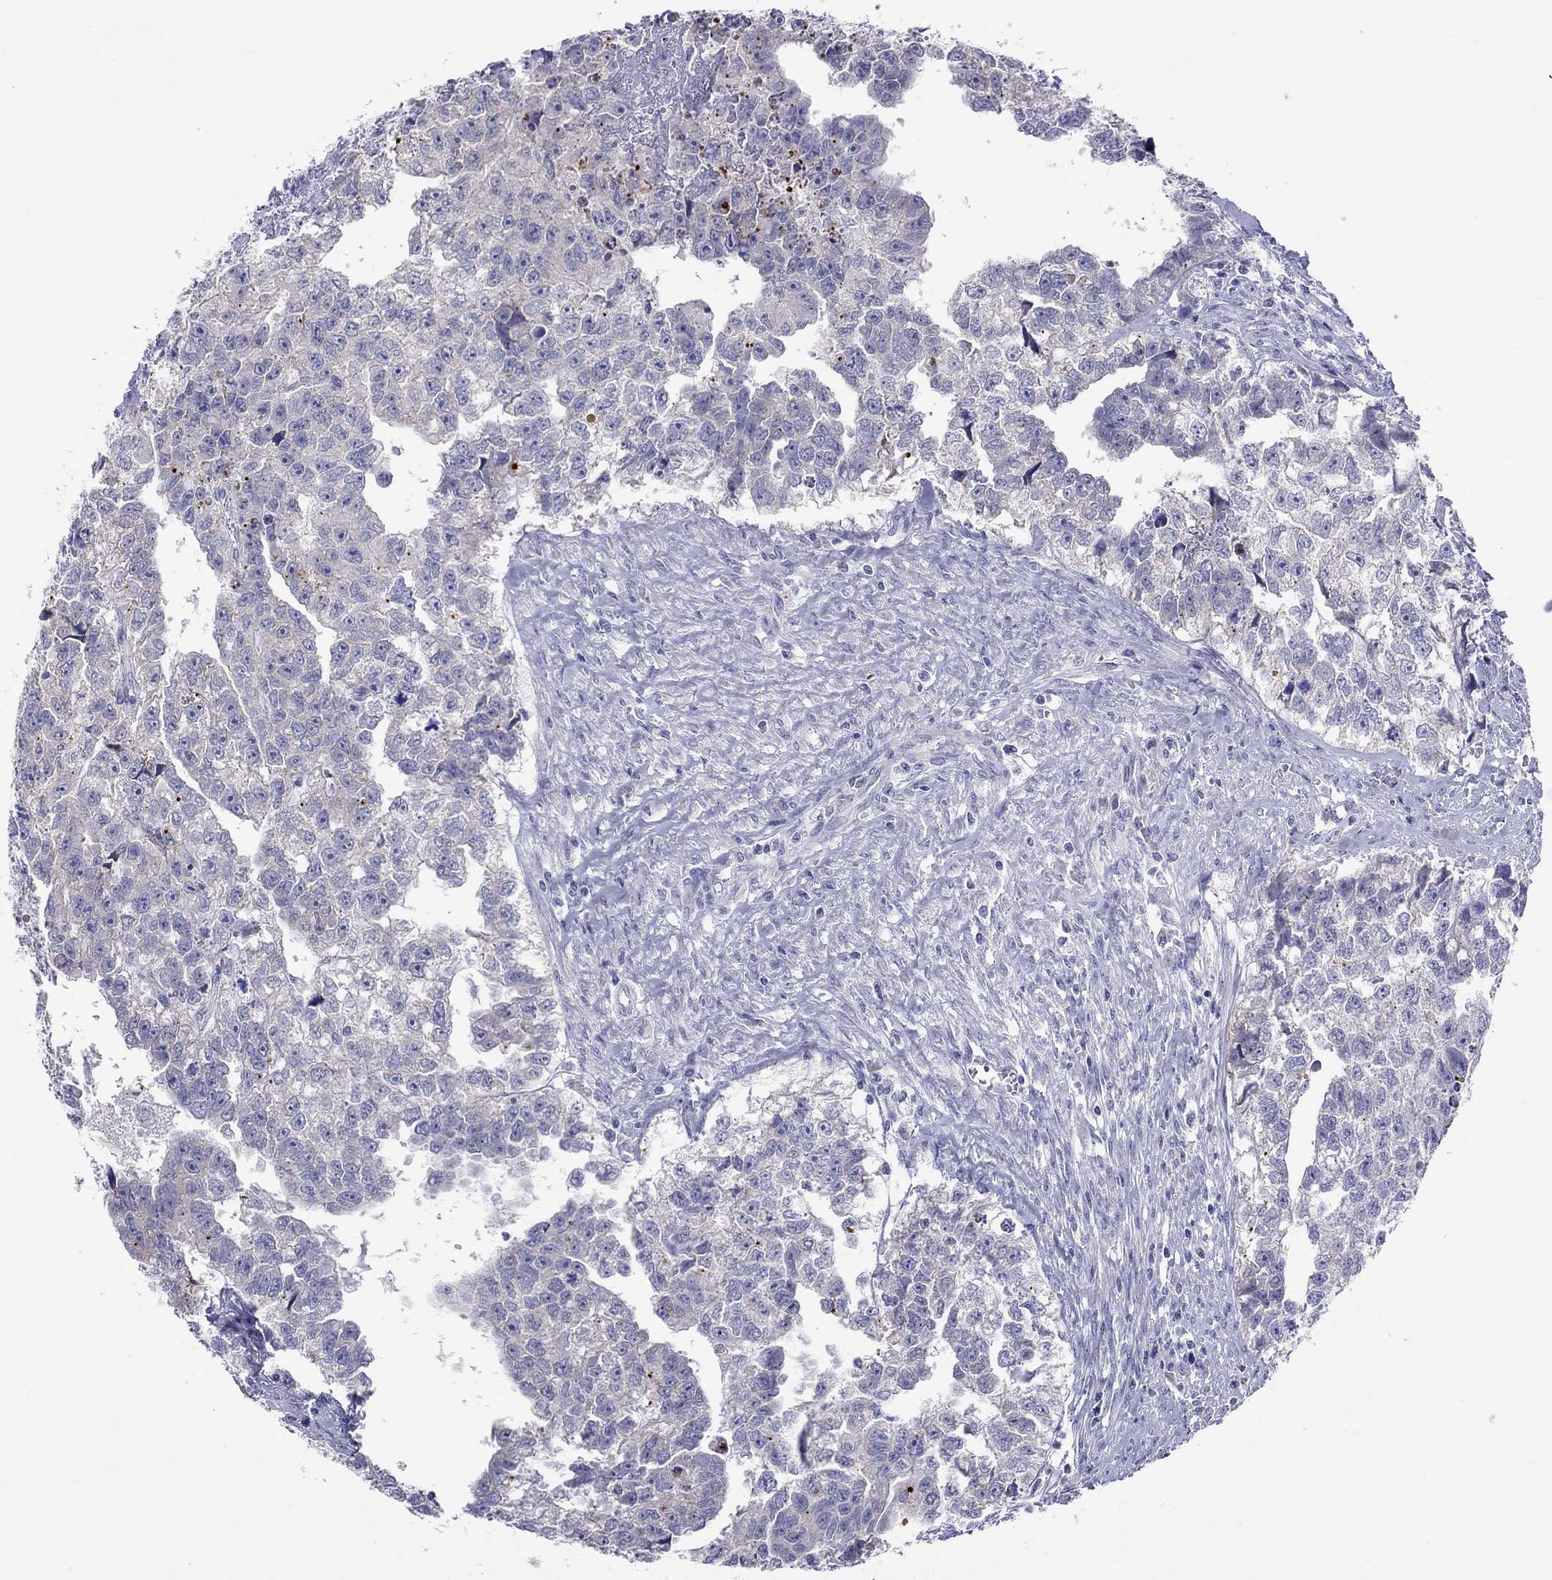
{"staining": {"intensity": "negative", "quantity": "none", "location": "none"}, "tissue": "testis cancer", "cell_type": "Tumor cells", "image_type": "cancer", "snomed": [{"axis": "morphology", "description": "Carcinoma, Embryonal, NOS"}, {"axis": "morphology", "description": "Teratoma, malignant, NOS"}, {"axis": "topography", "description": "Testis"}], "caption": "Tumor cells are negative for brown protein staining in testis embryonal carcinoma.", "gene": "COL9A1", "patient": {"sex": "male", "age": 44}}